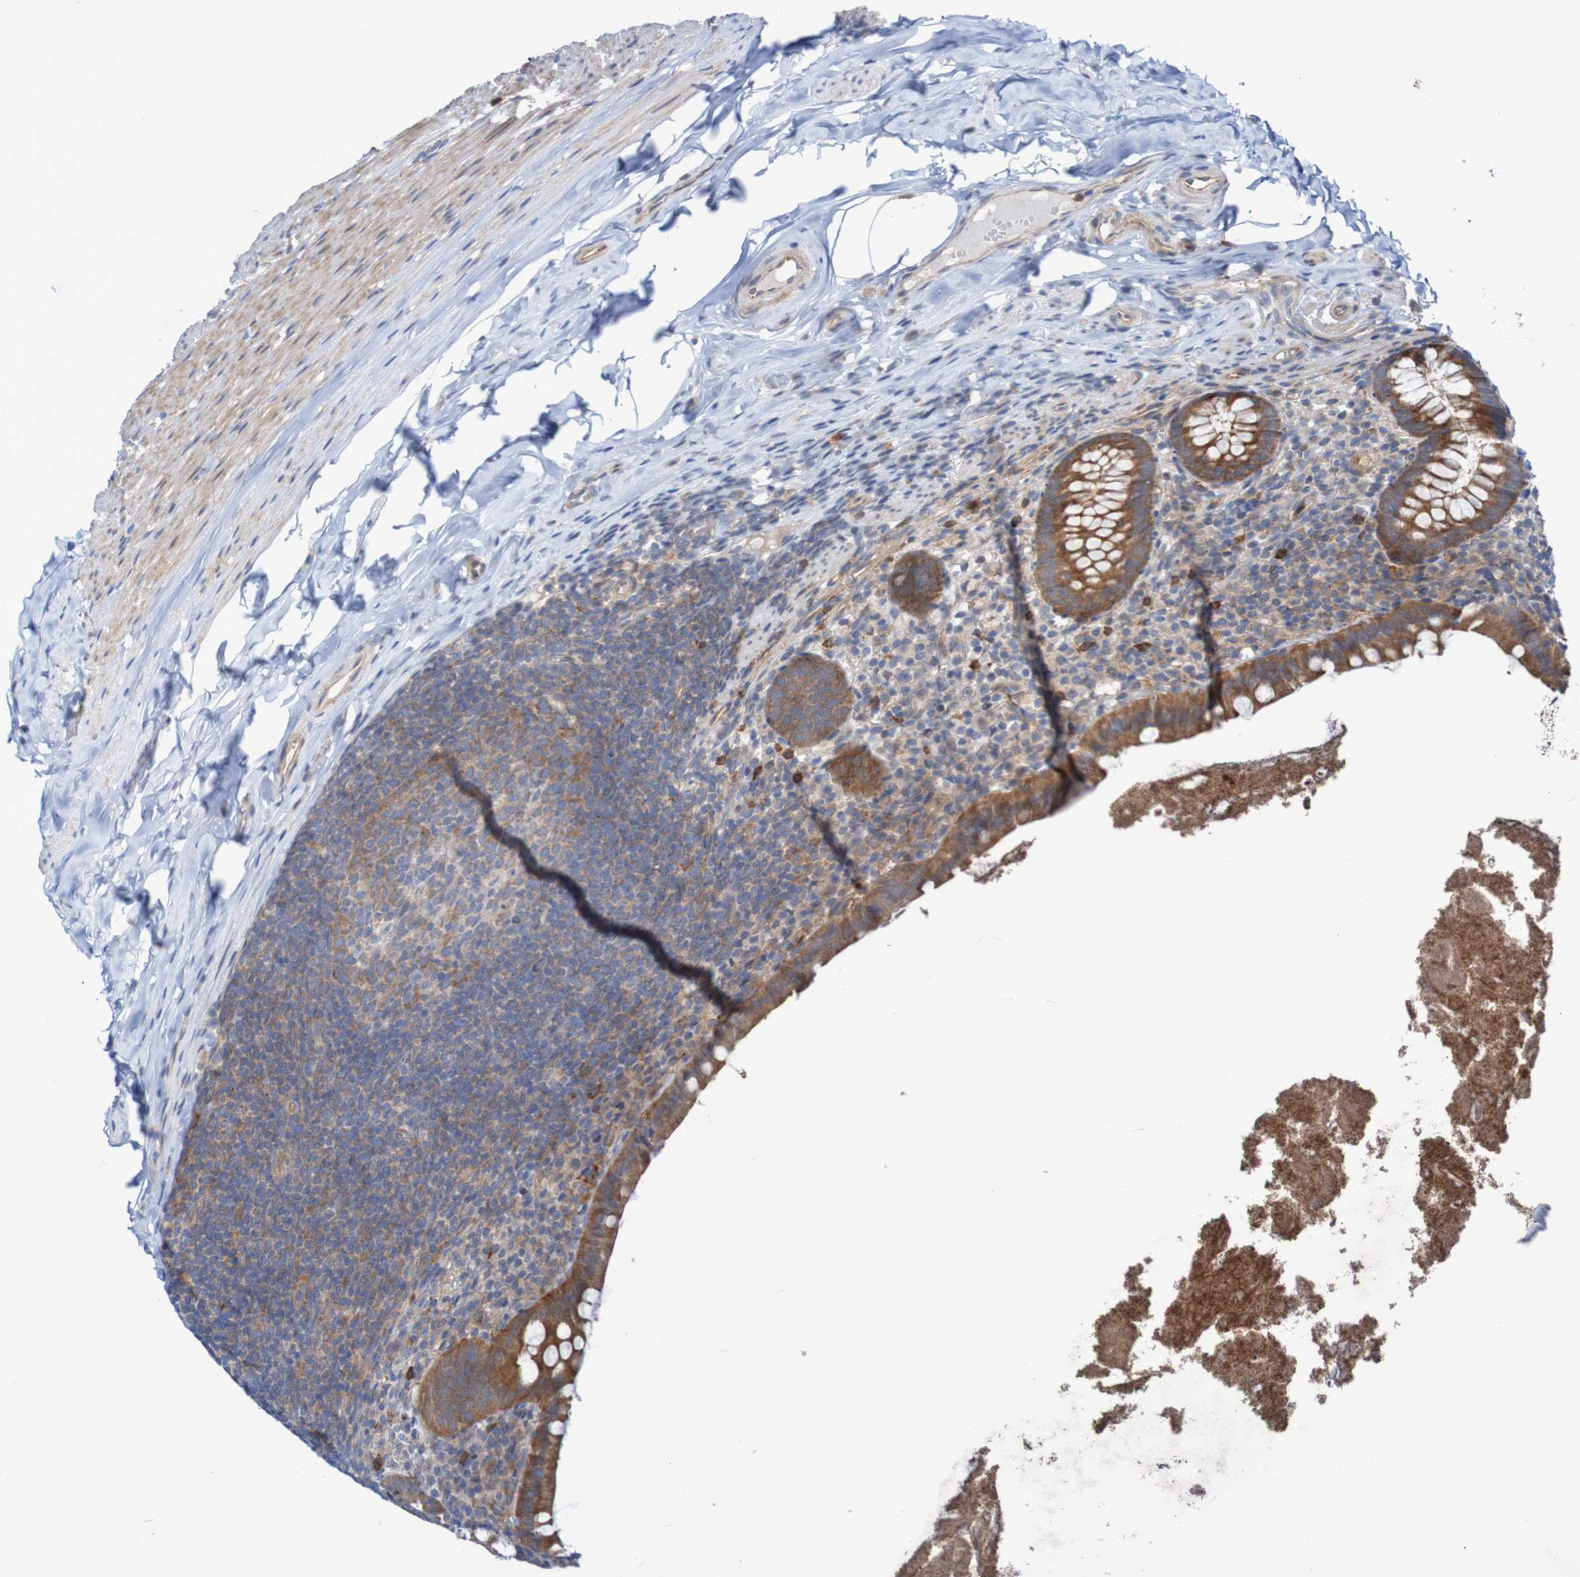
{"staining": {"intensity": "strong", "quantity": ">75%", "location": "cytoplasmic/membranous"}, "tissue": "appendix", "cell_type": "Glandular cells", "image_type": "normal", "snomed": [{"axis": "morphology", "description": "Normal tissue, NOS"}, {"axis": "topography", "description": "Appendix"}], "caption": "This photomicrograph demonstrates immunohistochemistry staining of benign appendix, with high strong cytoplasmic/membranous staining in about >75% of glandular cells.", "gene": "ANGPT4", "patient": {"sex": "male", "age": 52}}